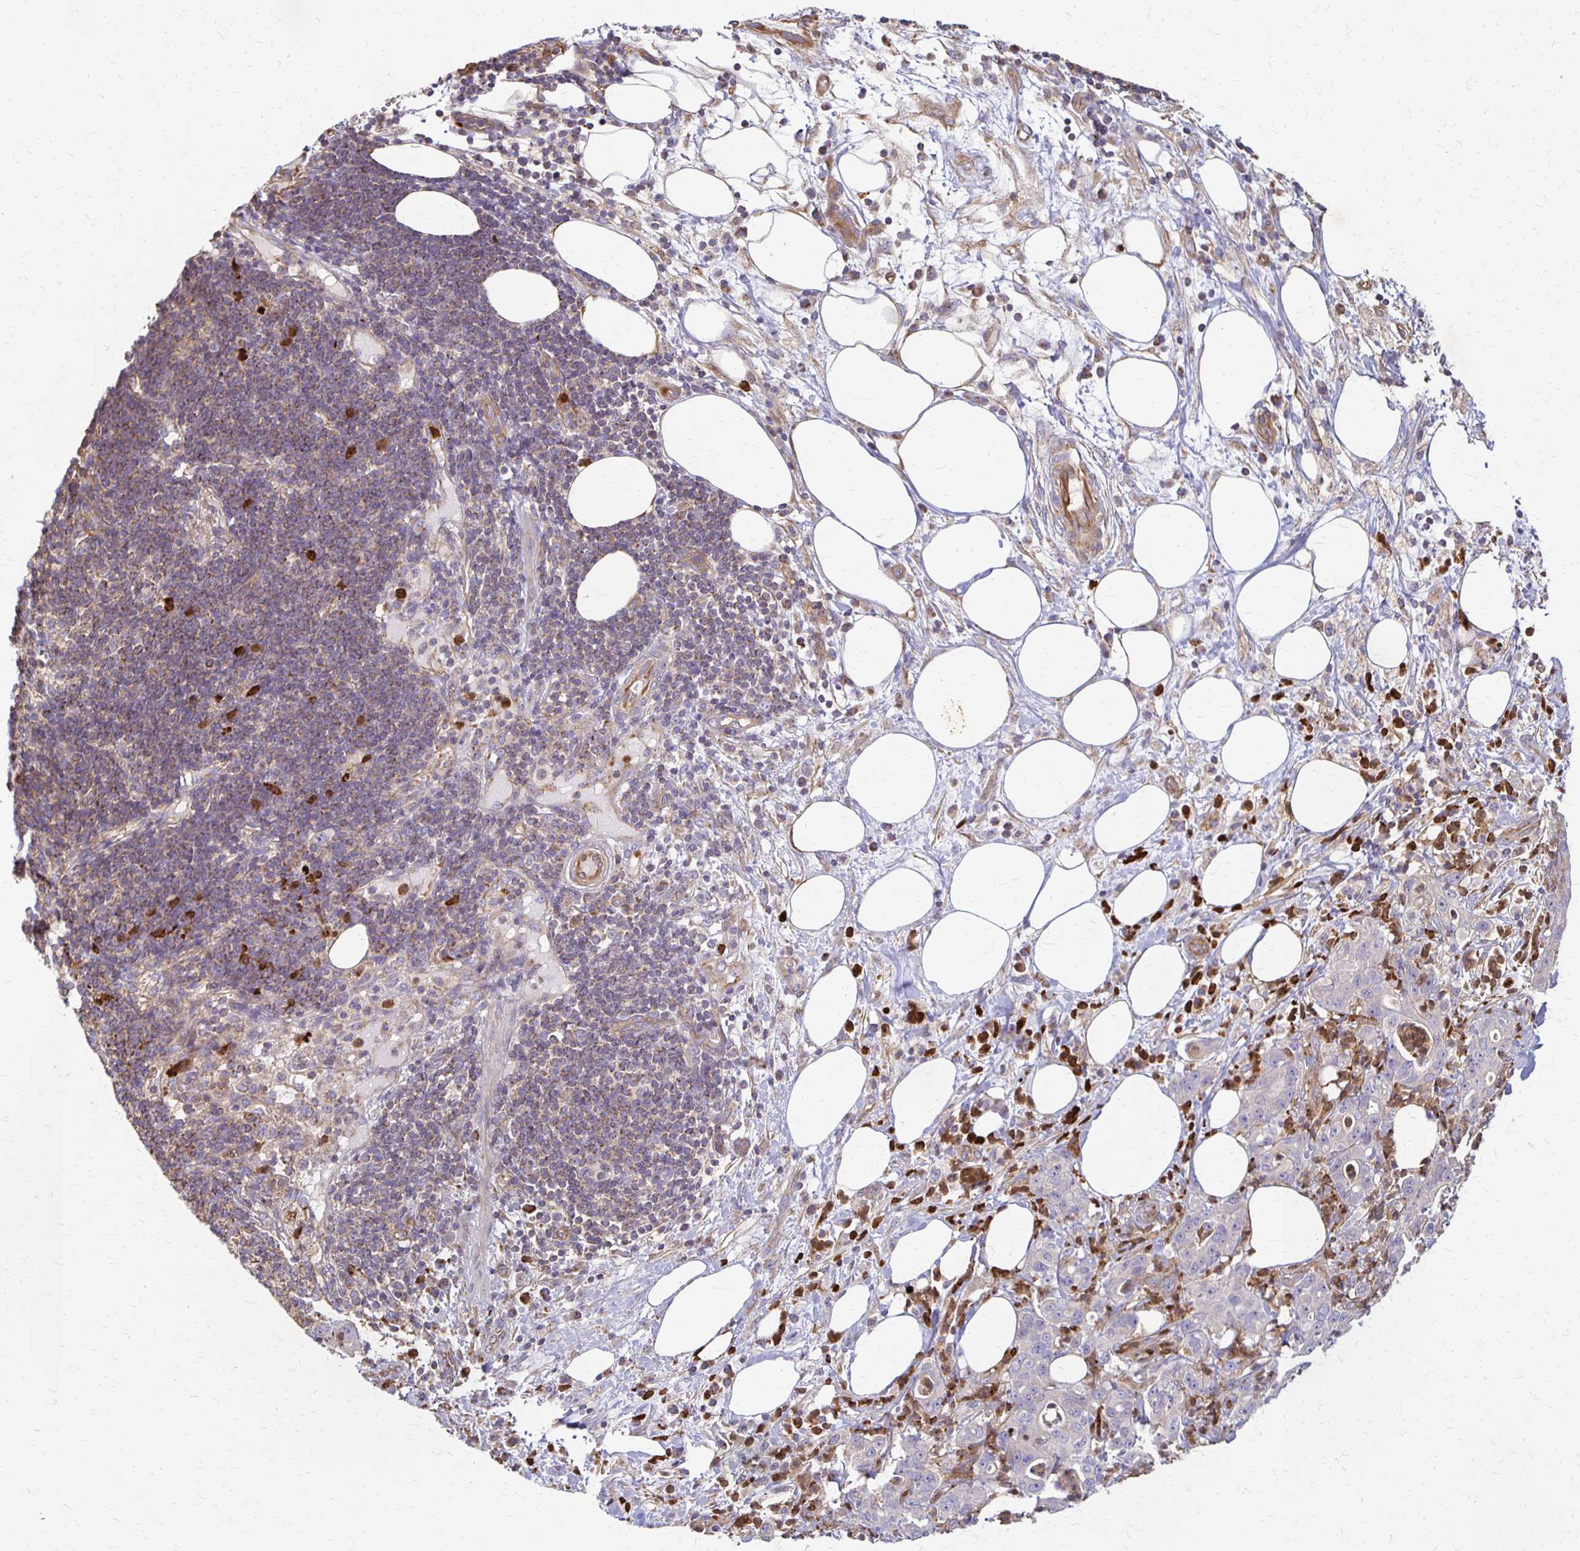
{"staining": {"intensity": "negative", "quantity": "none", "location": "none"}, "tissue": "pancreatic cancer", "cell_type": "Tumor cells", "image_type": "cancer", "snomed": [{"axis": "morphology", "description": "Adenocarcinoma, NOS"}, {"axis": "topography", "description": "Pancreas"}], "caption": "DAB (3,3'-diaminobenzidine) immunohistochemical staining of pancreatic cancer (adenocarcinoma) demonstrates no significant expression in tumor cells.", "gene": "EIF4EBP2", "patient": {"sex": "male", "age": 71}}